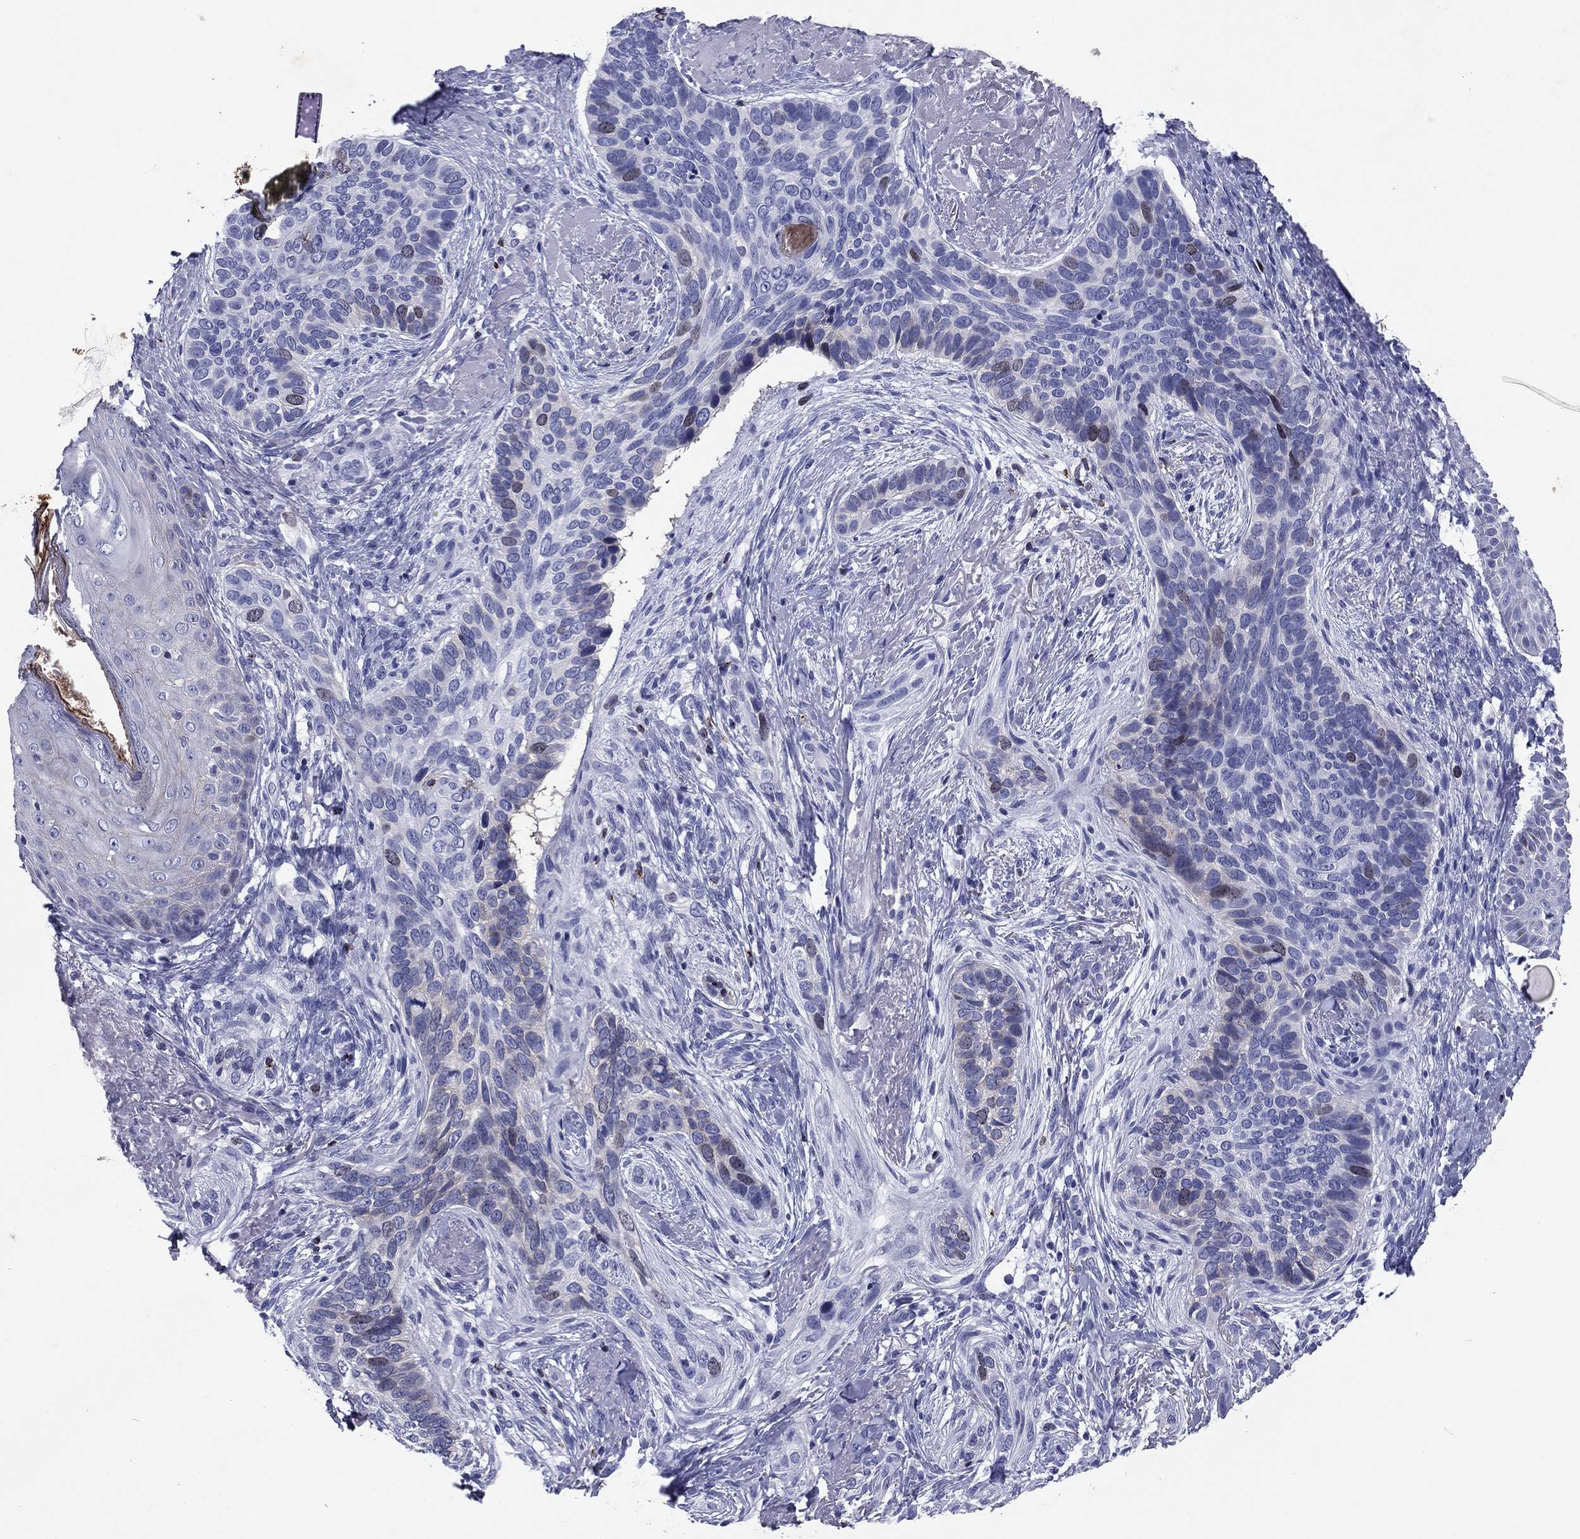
{"staining": {"intensity": "weak", "quantity": "<25%", "location": "nuclear"}, "tissue": "skin cancer", "cell_type": "Tumor cells", "image_type": "cancer", "snomed": [{"axis": "morphology", "description": "Basal cell carcinoma"}, {"axis": "topography", "description": "Skin"}], "caption": "A photomicrograph of human skin cancer is negative for staining in tumor cells.", "gene": "GZMK", "patient": {"sex": "male", "age": 91}}